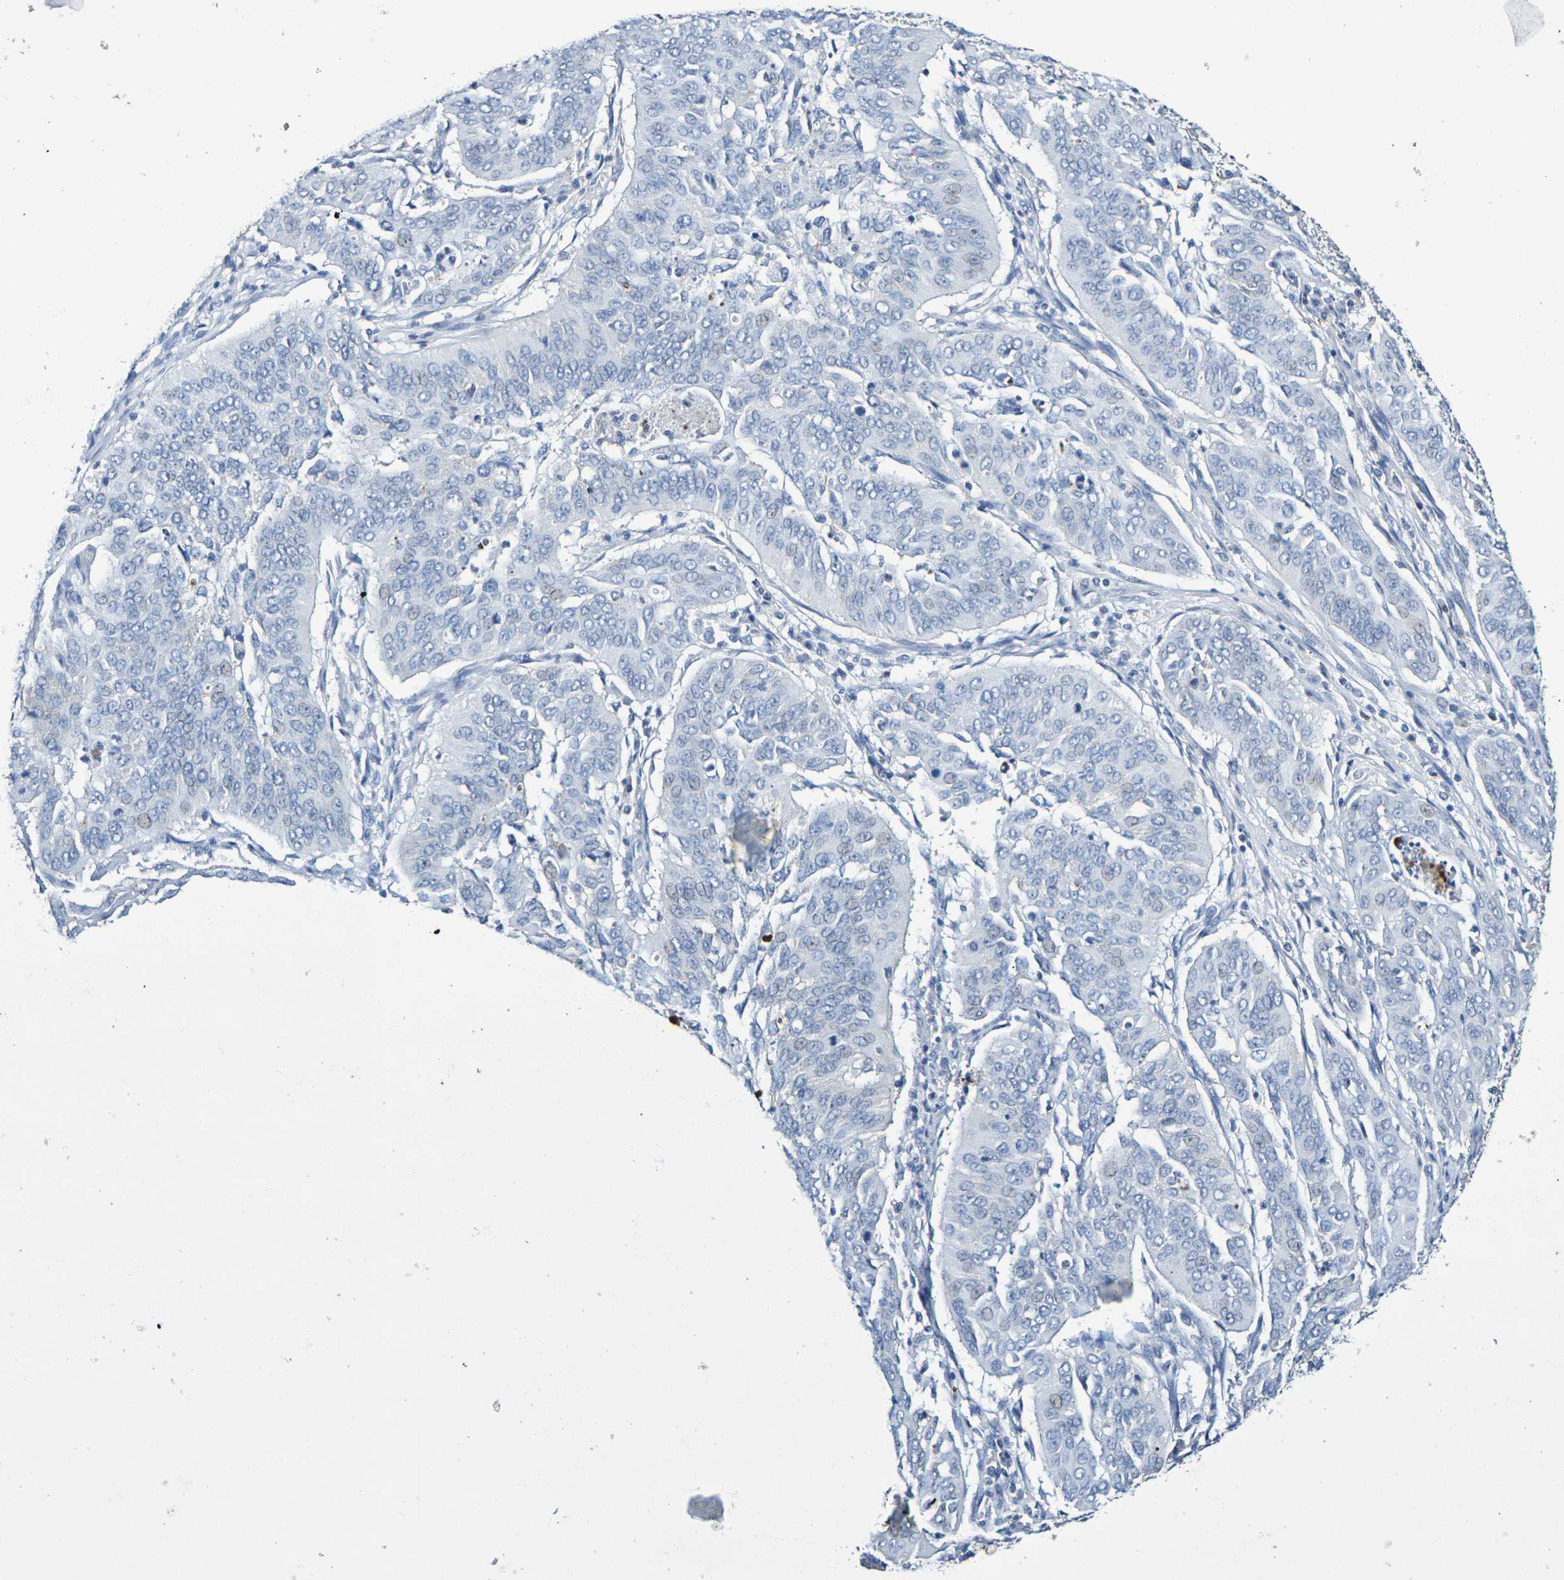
{"staining": {"intensity": "negative", "quantity": "none", "location": "none"}, "tissue": "cervical cancer", "cell_type": "Tumor cells", "image_type": "cancer", "snomed": [{"axis": "morphology", "description": "Normal tissue, NOS"}, {"axis": "morphology", "description": "Squamous cell carcinoma, NOS"}, {"axis": "topography", "description": "Cervix"}], "caption": "This is a histopathology image of immunohistochemistry staining of squamous cell carcinoma (cervical), which shows no expression in tumor cells. (Stains: DAB immunohistochemistry (IHC) with hematoxylin counter stain, Microscopy: brightfield microscopy at high magnification).", "gene": "CHRNB1", "patient": {"sex": "female", "age": 39}}